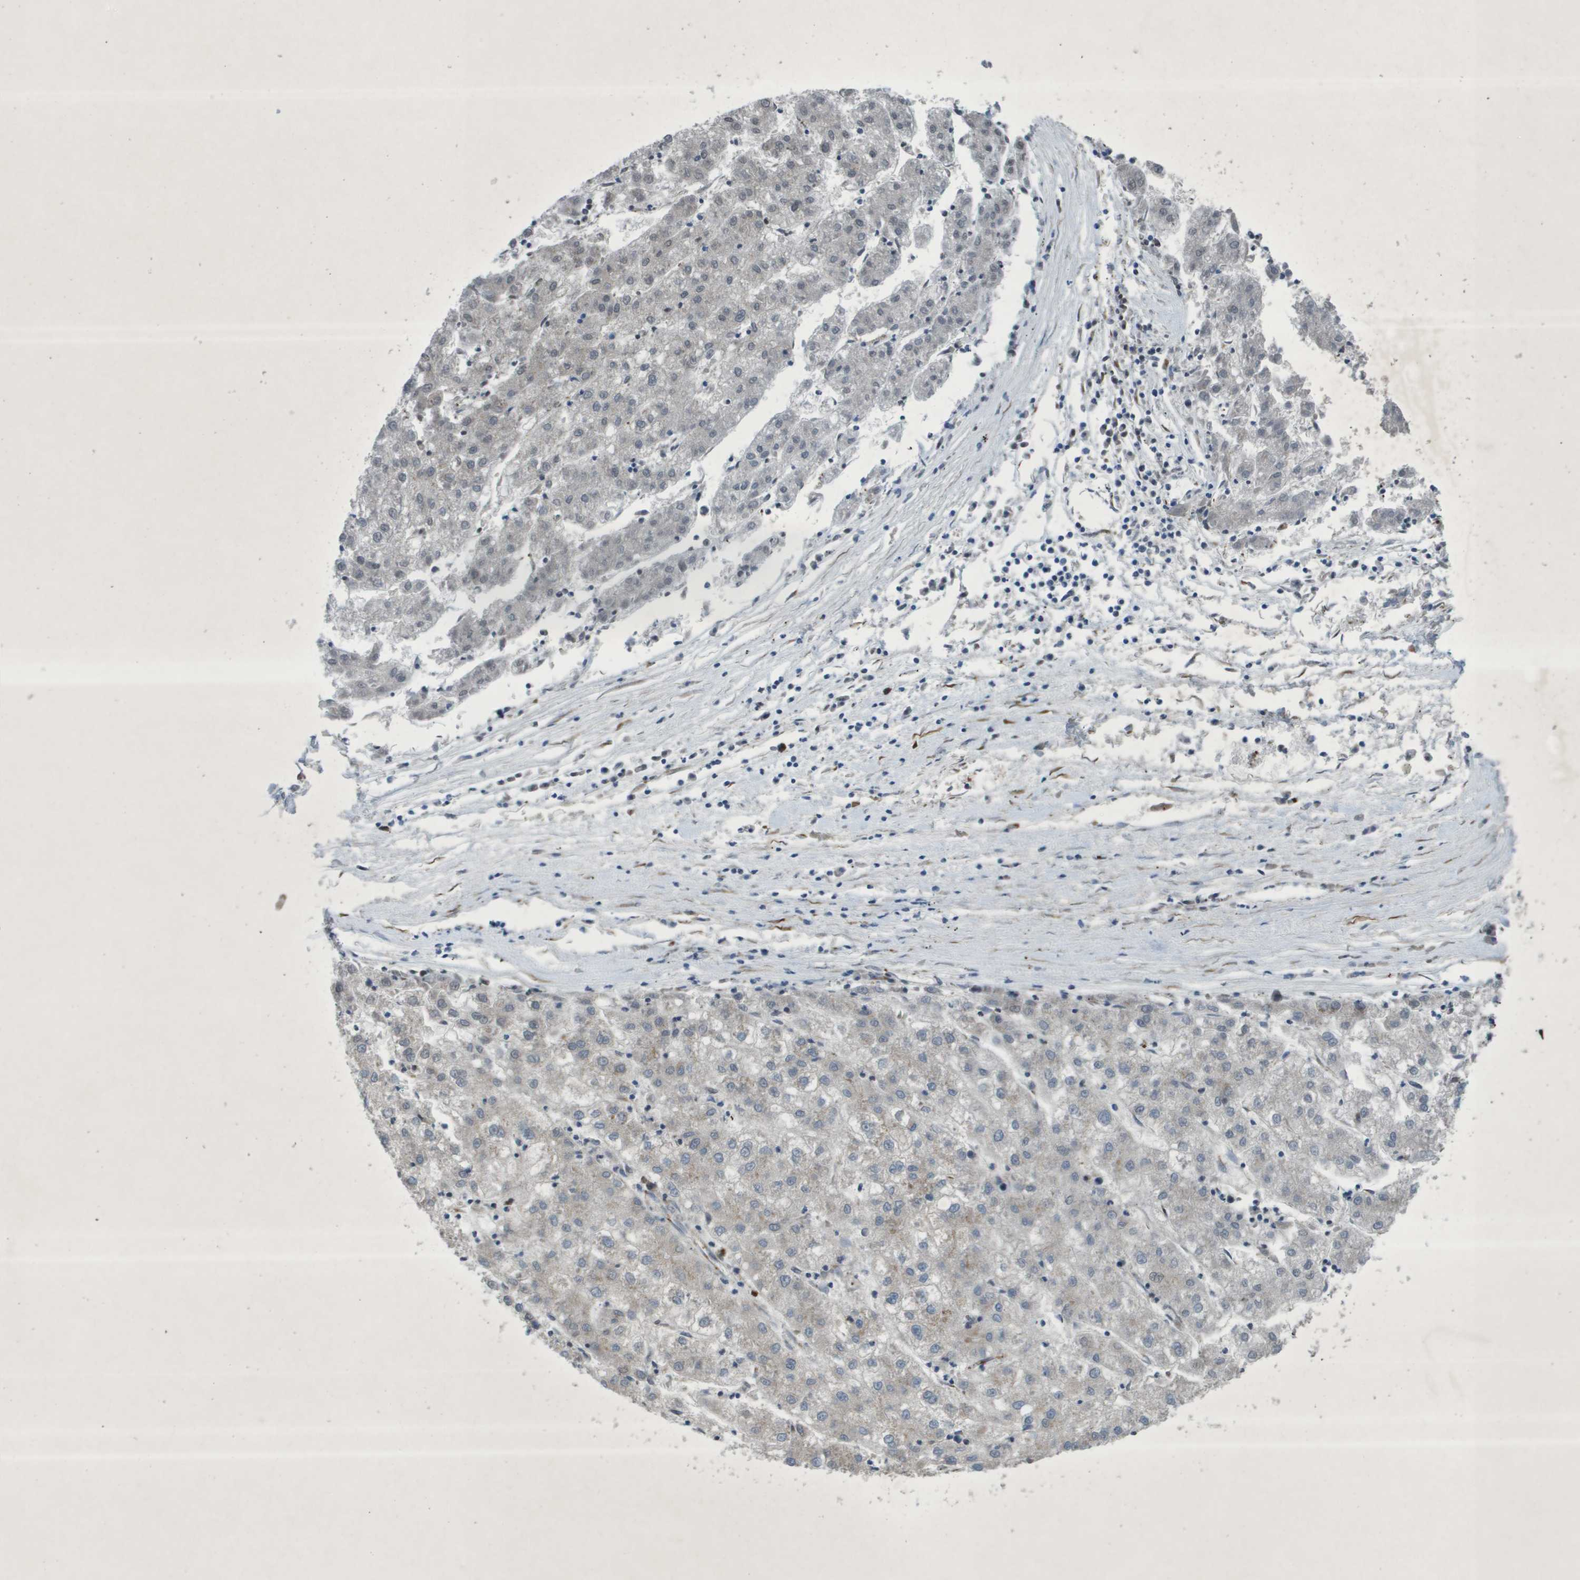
{"staining": {"intensity": "negative", "quantity": "none", "location": "none"}, "tissue": "liver cancer", "cell_type": "Tumor cells", "image_type": "cancer", "snomed": [{"axis": "morphology", "description": "Carcinoma, Hepatocellular, NOS"}, {"axis": "topography", "description": "Liver"}], "caption": "Immunohistochemistry of liver hepatocellular carcinoma exhibits no staining in tumor cells.", "gene": "QSOX2", "patient": {"sex": "male", "age": 72}}